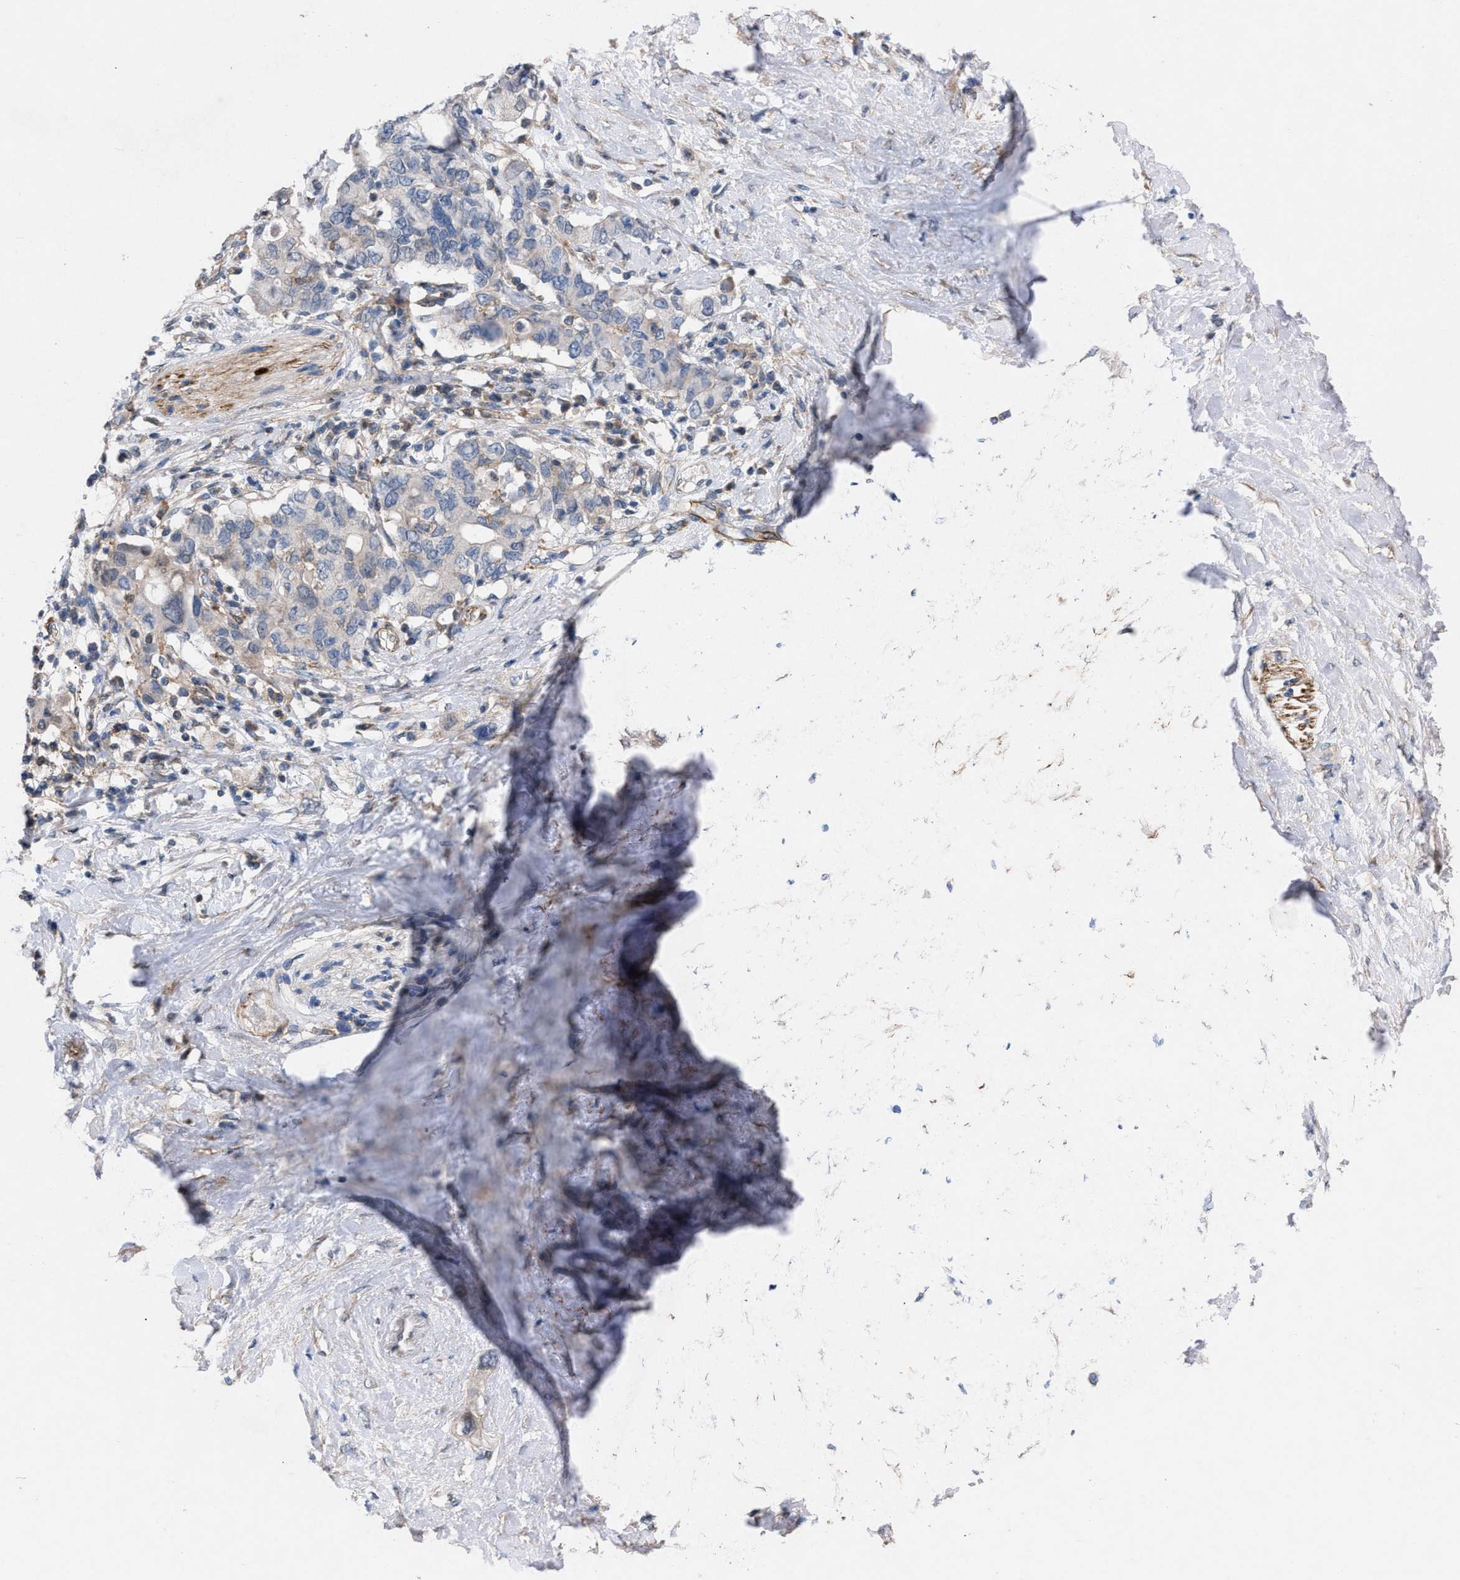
{"staining": {"intensity": "negative", "quantity": "none", "location": "none"}, "tissue": "pancreatic cancer", "cell_type": "Tumor cells", "image_type": "cancer", "snomed": [{"axis": "morphology", "description": "Adenocarcinoma, NOS"}, {"axis": "topography", "description": "Pancreas"}], "caption": "Tumor cells show no significant protein staining in pancreatic cancer (adenocarcinoma). Nuclei are stained in blue.", "gene": "TMEM131", "patient": {"sex": "female", "age": 56}}